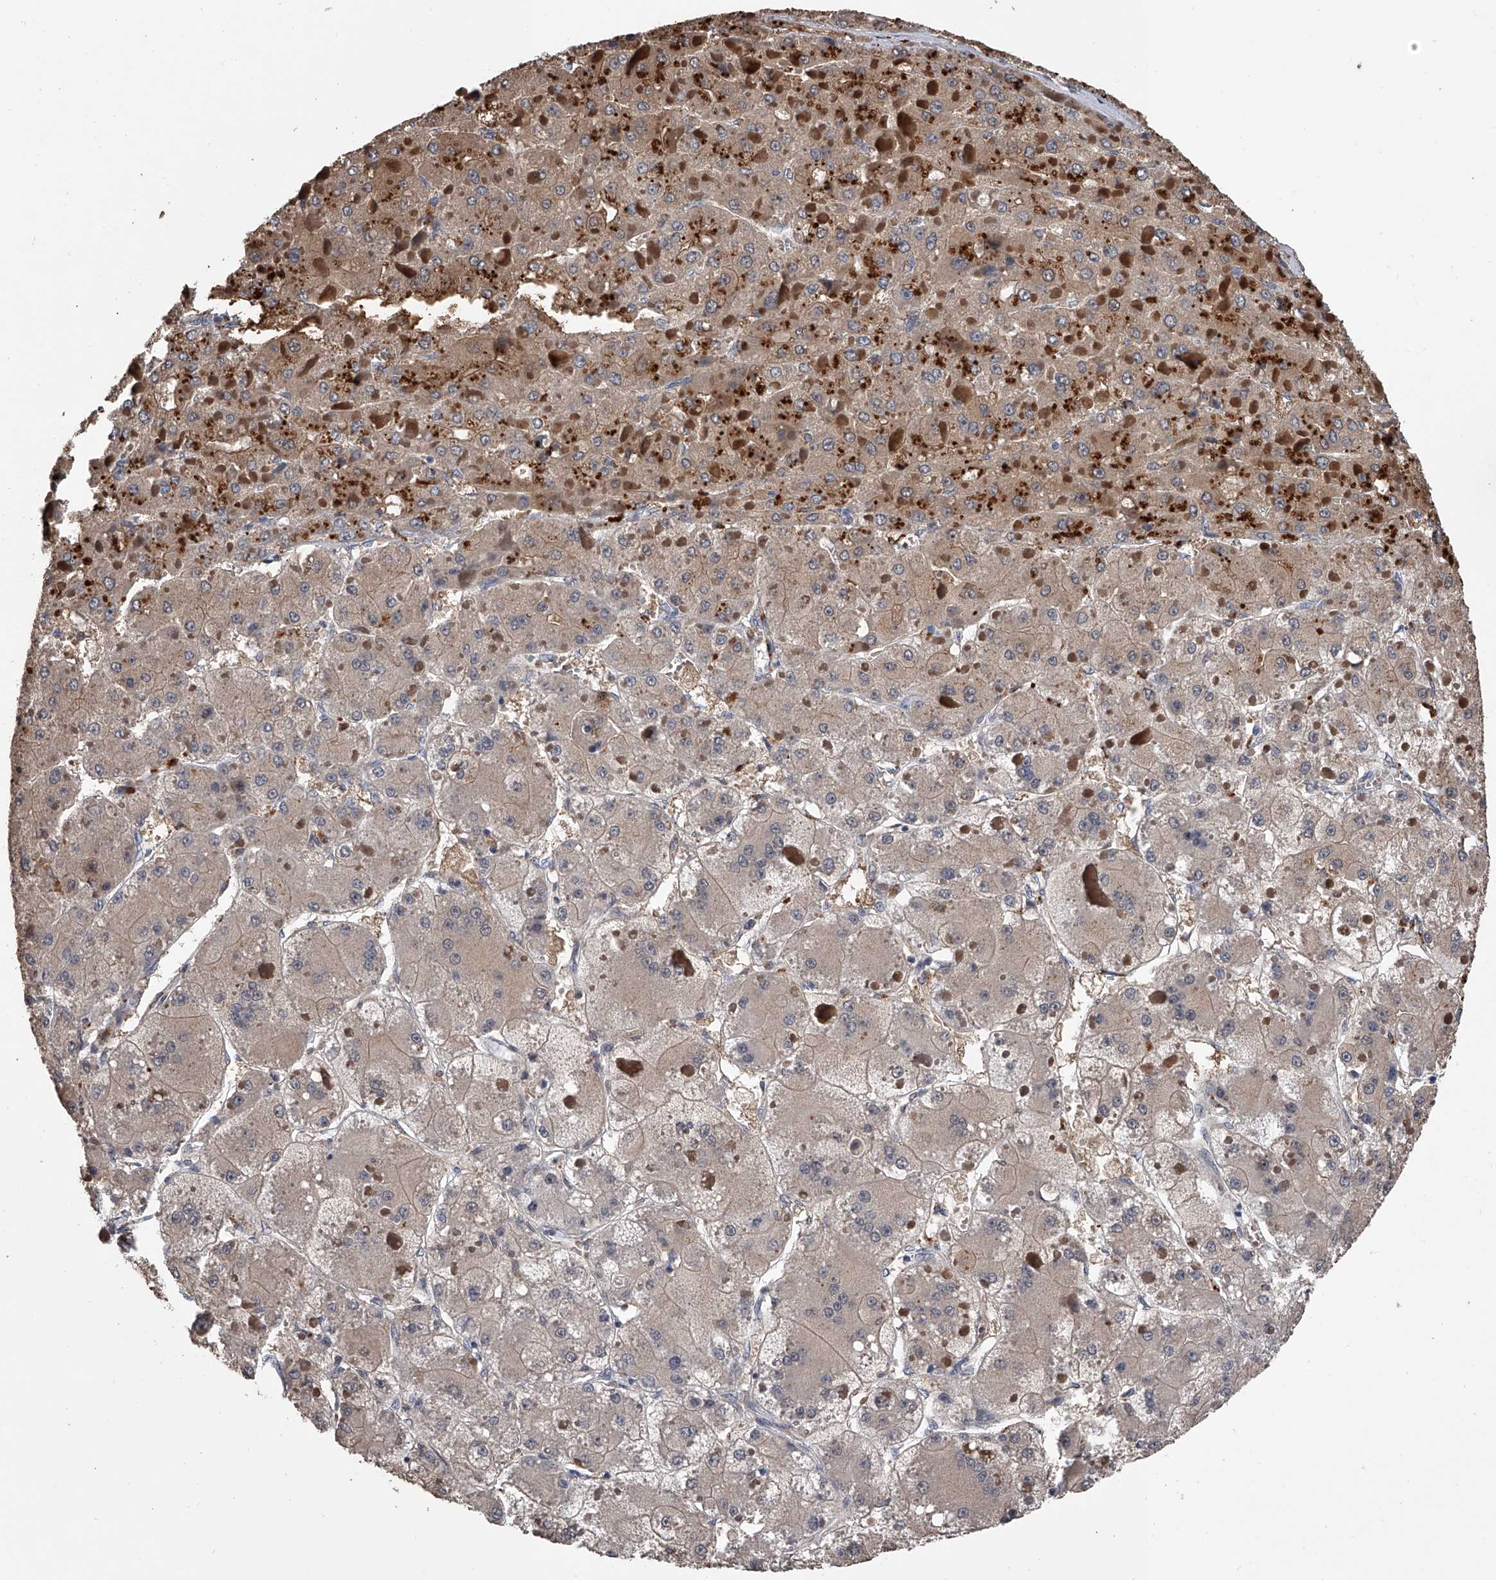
{"staining": {"intensity": "weak", "quantity": ">75%", "location": "cytoplasmic/membranous"}, "tissue": "liver cancer", "cell_type": "Tumor cells", "image_type": "cancer", "snomed": [{"axis": "morphology", "description": "Carcinoma, Hepatocellular, NOS"}, {"axis": "topography", "description": "Liver"}], "caption": "This histopathology image displays immunohistochemistry (IHC) staining of human liver cancer (hepatocellular carcinoma), with low weak cytoplasmic/membranous staining in about >75% of tumor cells.", "gene": "DOCK9", "patient": {"sex": "female", "age": 73}}